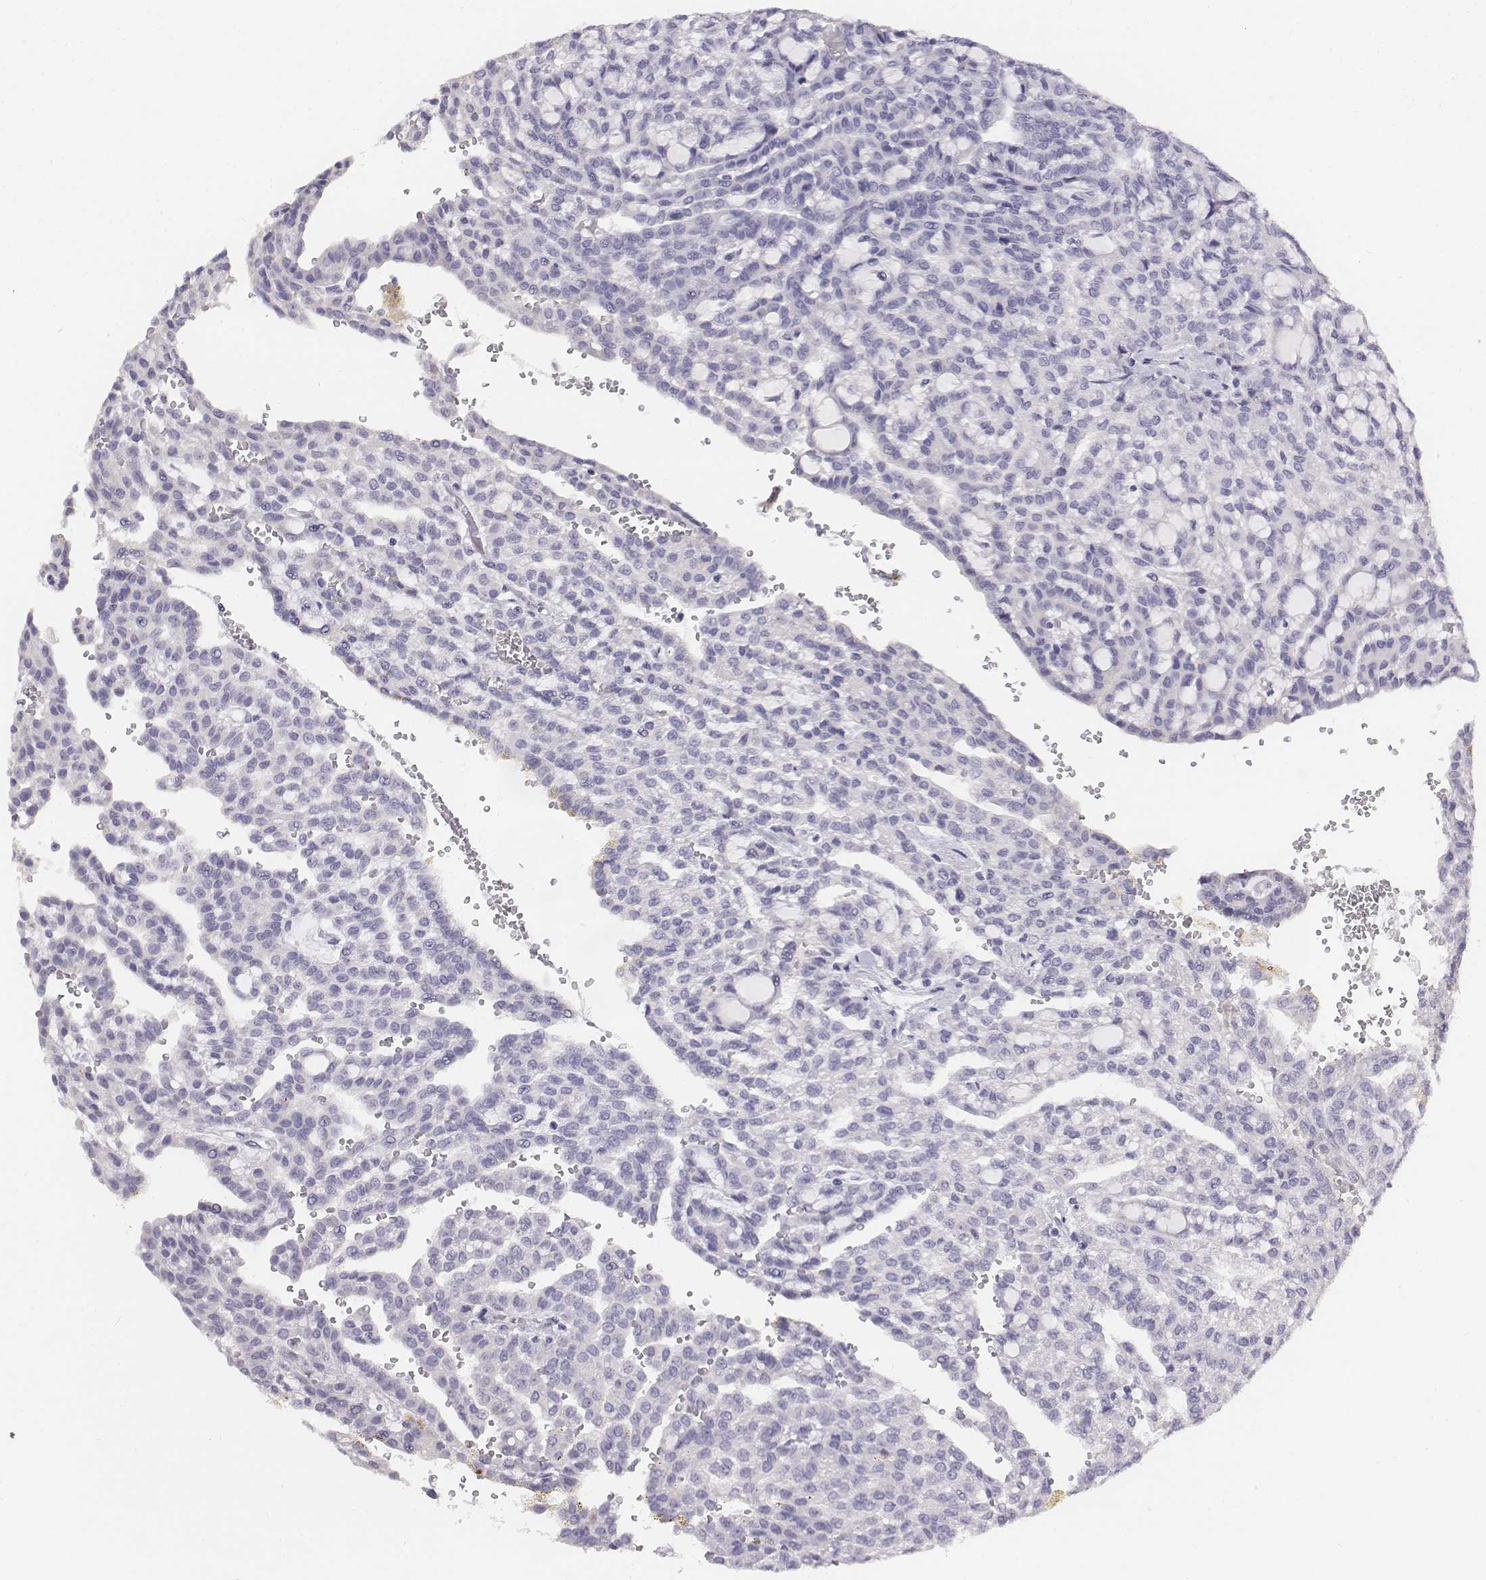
{"staining": {"intensity": "negative", "quantity": "none", "location": "none"}, "tissue": "renal cancer", "cell_type": "Tumor cells", "image_type": "cancer", "snomed": [{"axis": "morphology", "description": "Adenocarcinoma, NOS"}, {"axis": "topography", "description": "Kidney"}], "caption": "Human adenocarcinoma (renal) stained for a protein using immunohistochemistry demonstrates no positivity in tumor cells.", "gene": "UCN2", "patient": {"sex": "male", "age": 63}}